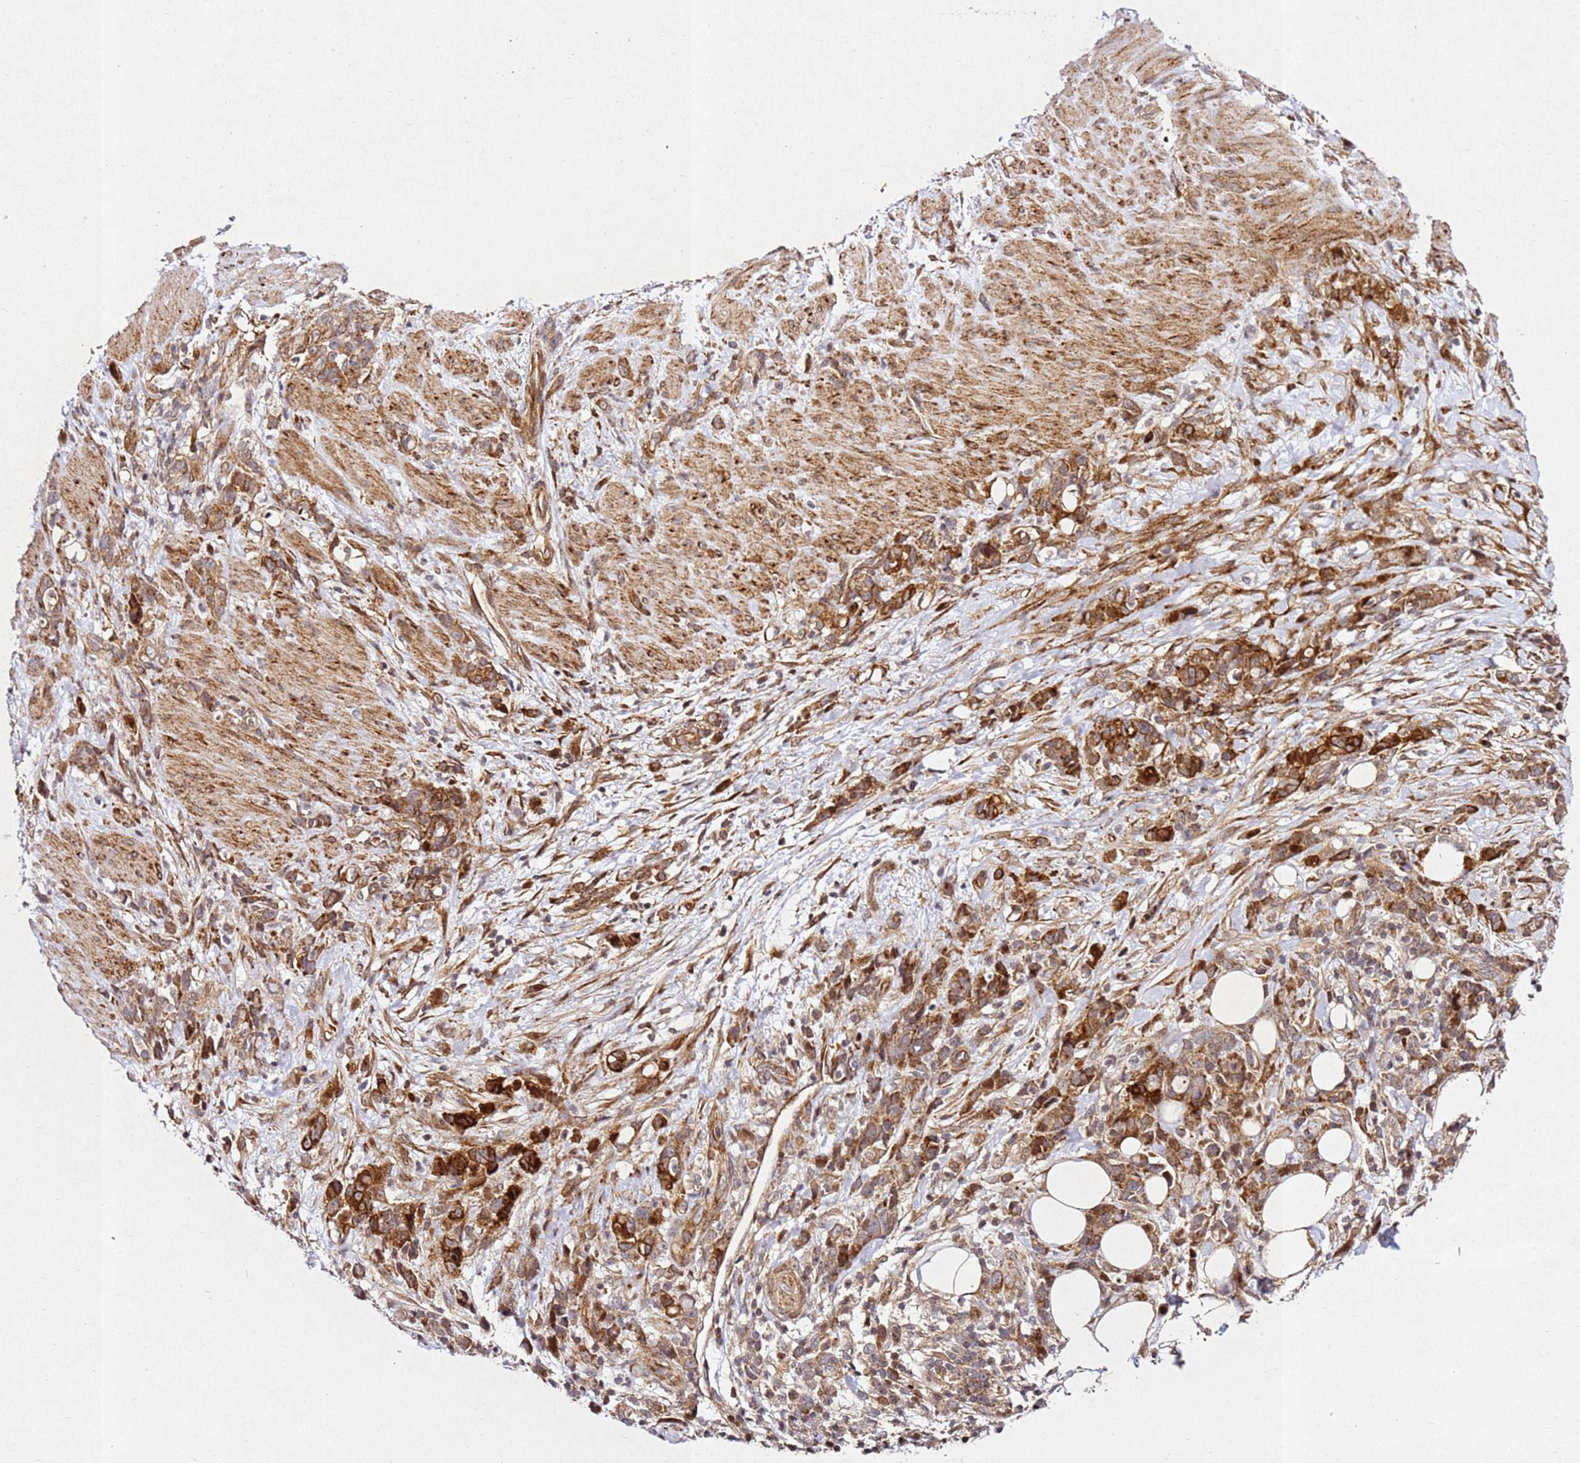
{"staining": {"intensity": "moderate", "quantity": ">75%", "location": "cytoplasmic/membranous"}, "tissue": "stomach cancer", "cell_type": "Tumor cells", "image_type": "cancer", "snomed": [{"axis": "morphology", "description": "Normal tissue, NOS"}, {"axis": "morphology", "description": "Adenocarcinoma, NOS"}, {"axis": "topography", "description": "Stomach"}], "caption": "Protein expression analysis of human stomach adenocarcinoma reveals moderate cytoplasmic/membranous staining in about >75% of tumor cells. The protein is stained brown, and the nuclei are stained in blue (DAB IHC with brightfield microscopy, high magnification).", "gene": "ZNF296", "patient": {"sex": "female", "age": 79}}